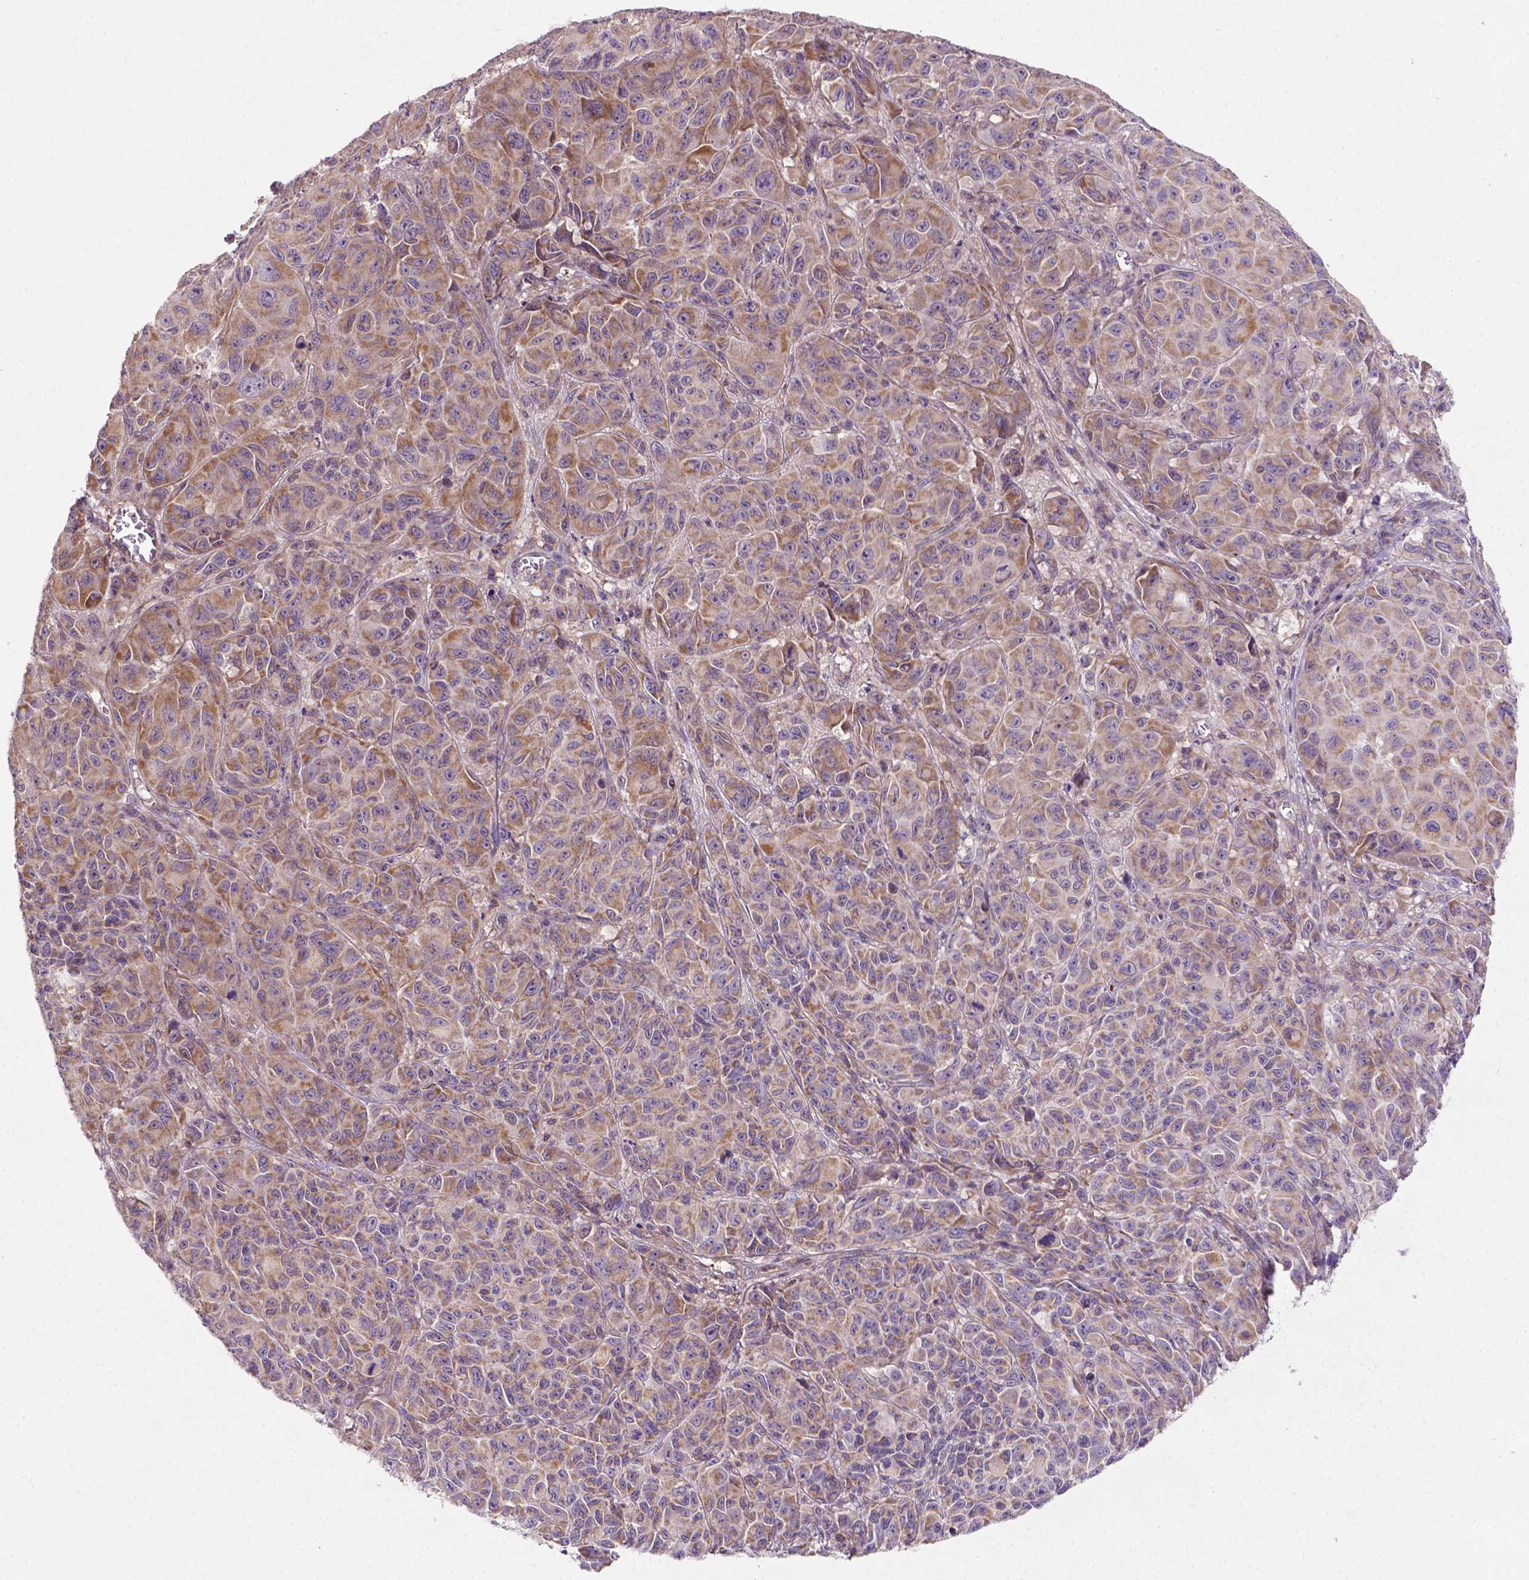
{"staining": {"intensity": "moderate", "quantity": "25%-75%", "location": "cytoplasmic/membranous"}, "tissue": "melanoma", "cell_type": "Tumor cells", "image_type": "cancer", "snomed": [{"axis": "morphology", "description": "Malignant melanoma, NOS"}, {"axis": "topography", "description": "Vulva, labia, clitoris and Bartholin´s gland, NO"}], "caption": "Immunohistochemistry micrograph of neoplastic tissue: human melanoma stained using IHC exhibits medium levels of moderate protein expression localized specifically in the cytoplasmic/membranous of tumor cells, appearing as a cytoplasmic/membranous brown color.", "gene": "SPNS2", "patient": {"sex": "female", "age": 75}}